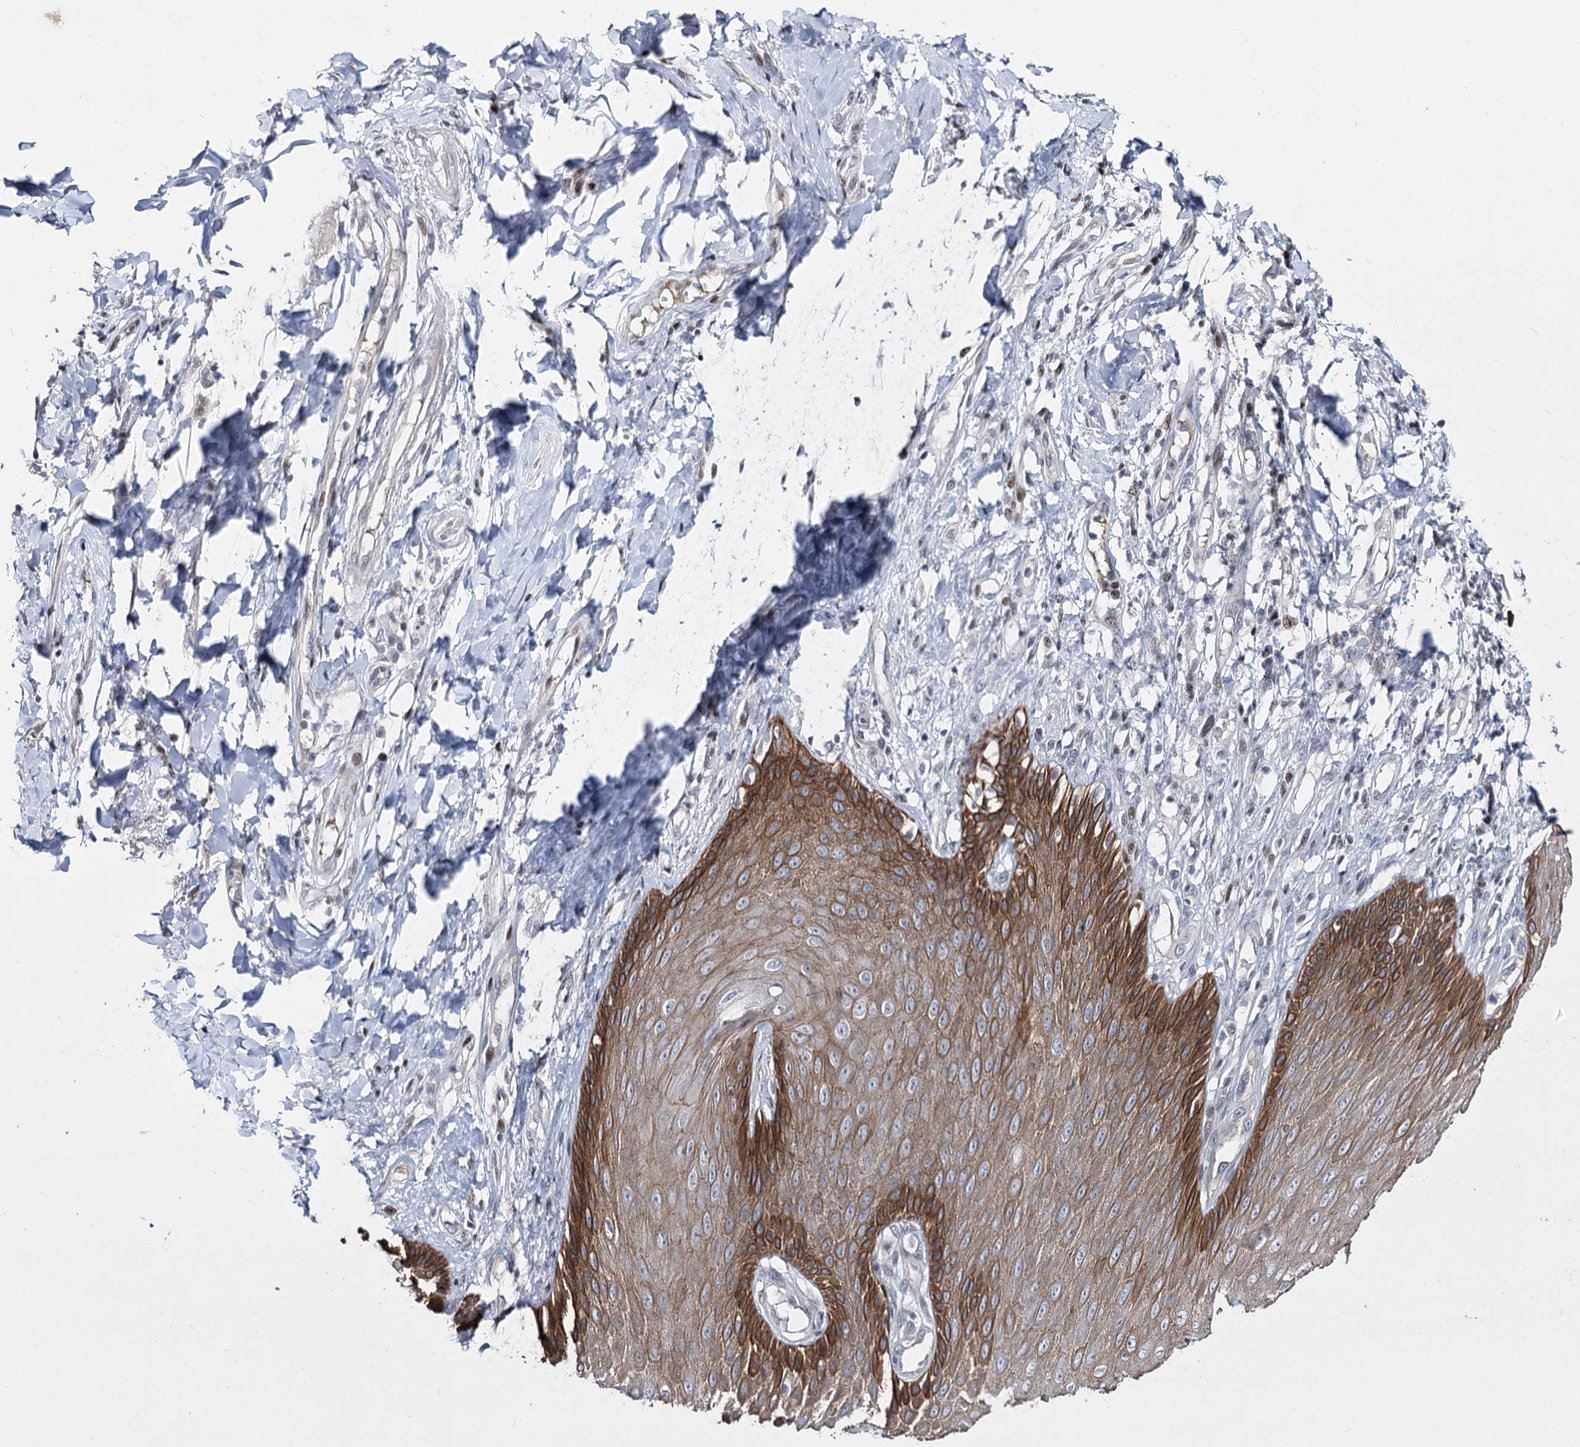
{"staining": {"intensity": "strong", "quantity": ">75%", "location": "cytoplasmic/membranous"}, "tissue": "skin", "cell_type": "Epidermal cells", "image_type": "normal", "snomed": [{"axis": "morphology", "description": "Normal tissue, NOS"}, {"axis": "topography", "description": "Anal"}], "caption": "Immunohistochemical staining of unremarkable skin demonstrates >75% levels of strong cytoplasmic/membranous protein expression in approximately >75% of epidermal cells. Ihc stains the protein in brown and the nuclei are stained blue.", "gene": "ITFG2", "patient": {"sex": "male", "age": 69}}